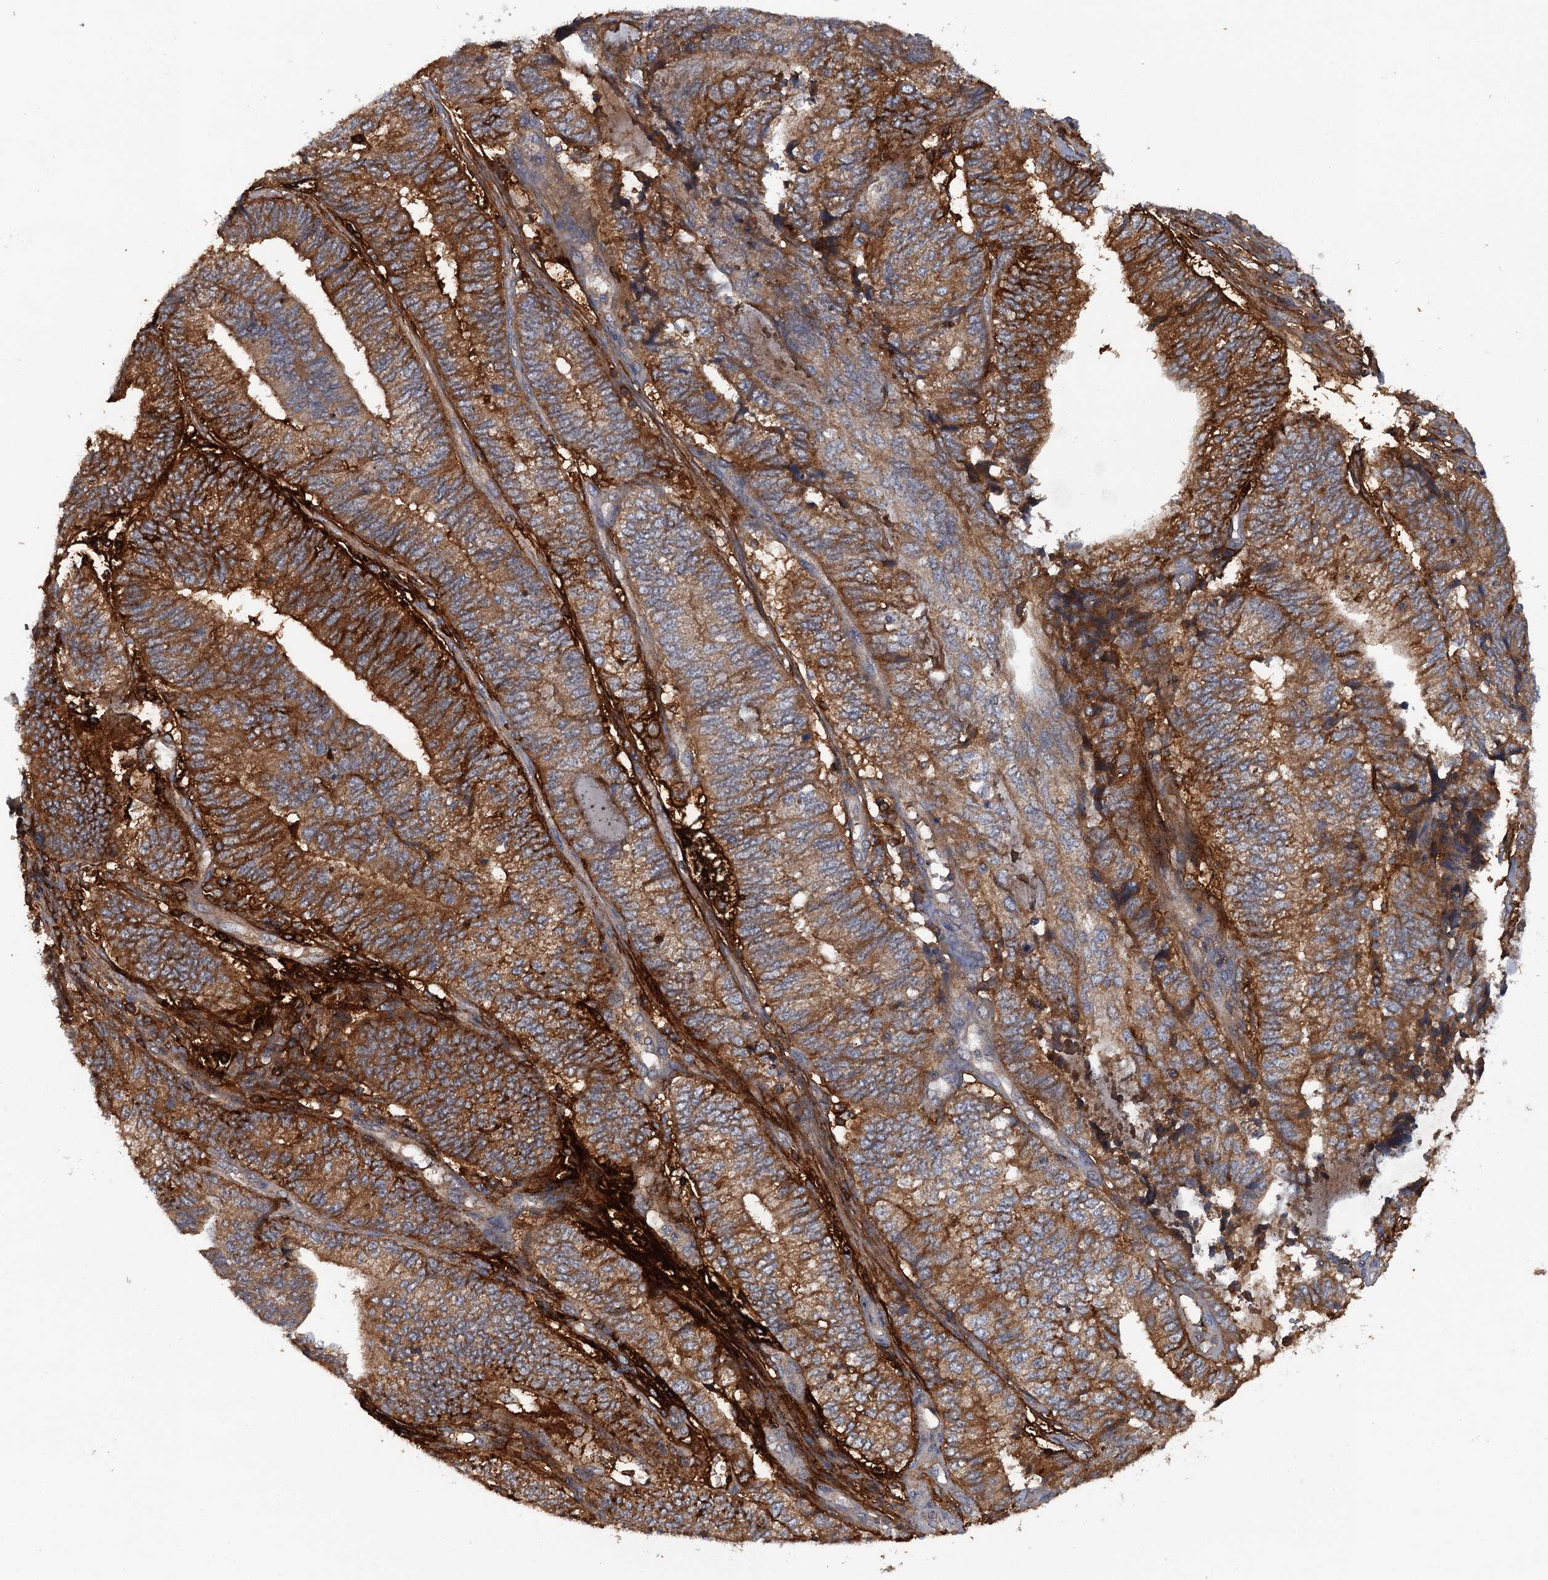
{"staining": {"intensity": "moderate", "quantity": ">75%", "location": "cytoplasmic/membranous"}, "tissue": "endometrial cancer", "cell_type": "Tumor cells", "image_type": "cancer", "snomed": [{"axis": "morphology", "description": "Adenocarcinoma, NOS"}, {"axis": "topography", "description": "Uterus"}, {"axis": "topography", "description": "Endometrium"}], "caption": "Protein expression analysis of endometrial cancer shows moderate cytoplasmic/membranous staining in approximately >75% of tumor cells.", "gene": "HAPLN3", "patient": {"sex": "female", "age": 70}}